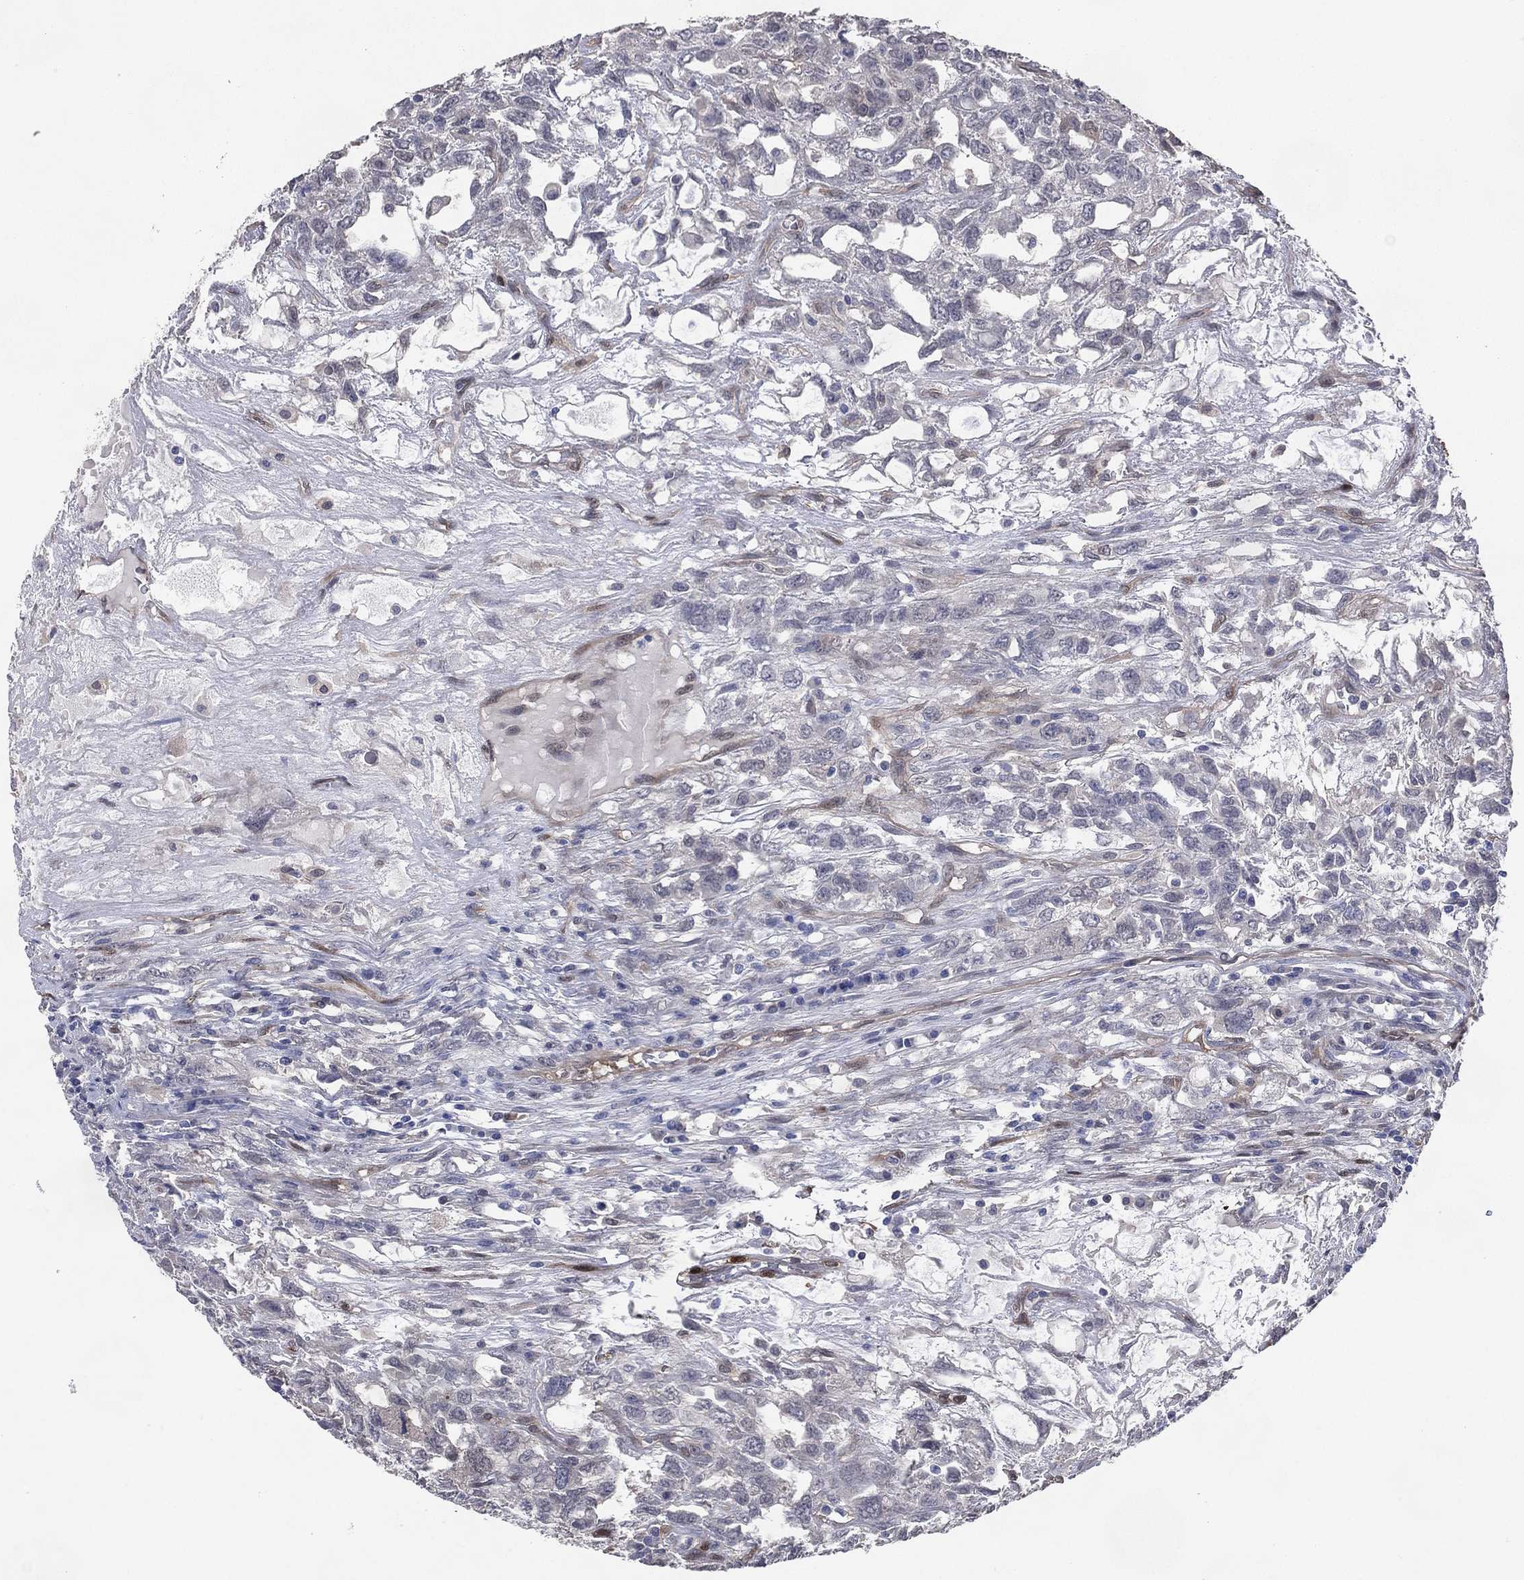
{"staining": {"intensity": "negative", "quantity": "none", "location": "none"}, "tissue": "testis cancer", "cell_type": "Tumor cells", "image_type": "cancer", "snomed": [{"axis": "morphology", "description": "Seminoma, NOS"}, {"axis": "topography", "description": "Testis"}], "caption": "Tumor cells are negative for brown protein staining in testis seminoma.", "gene": "AK1", "patient": {"sex": "male", "age": 52}}